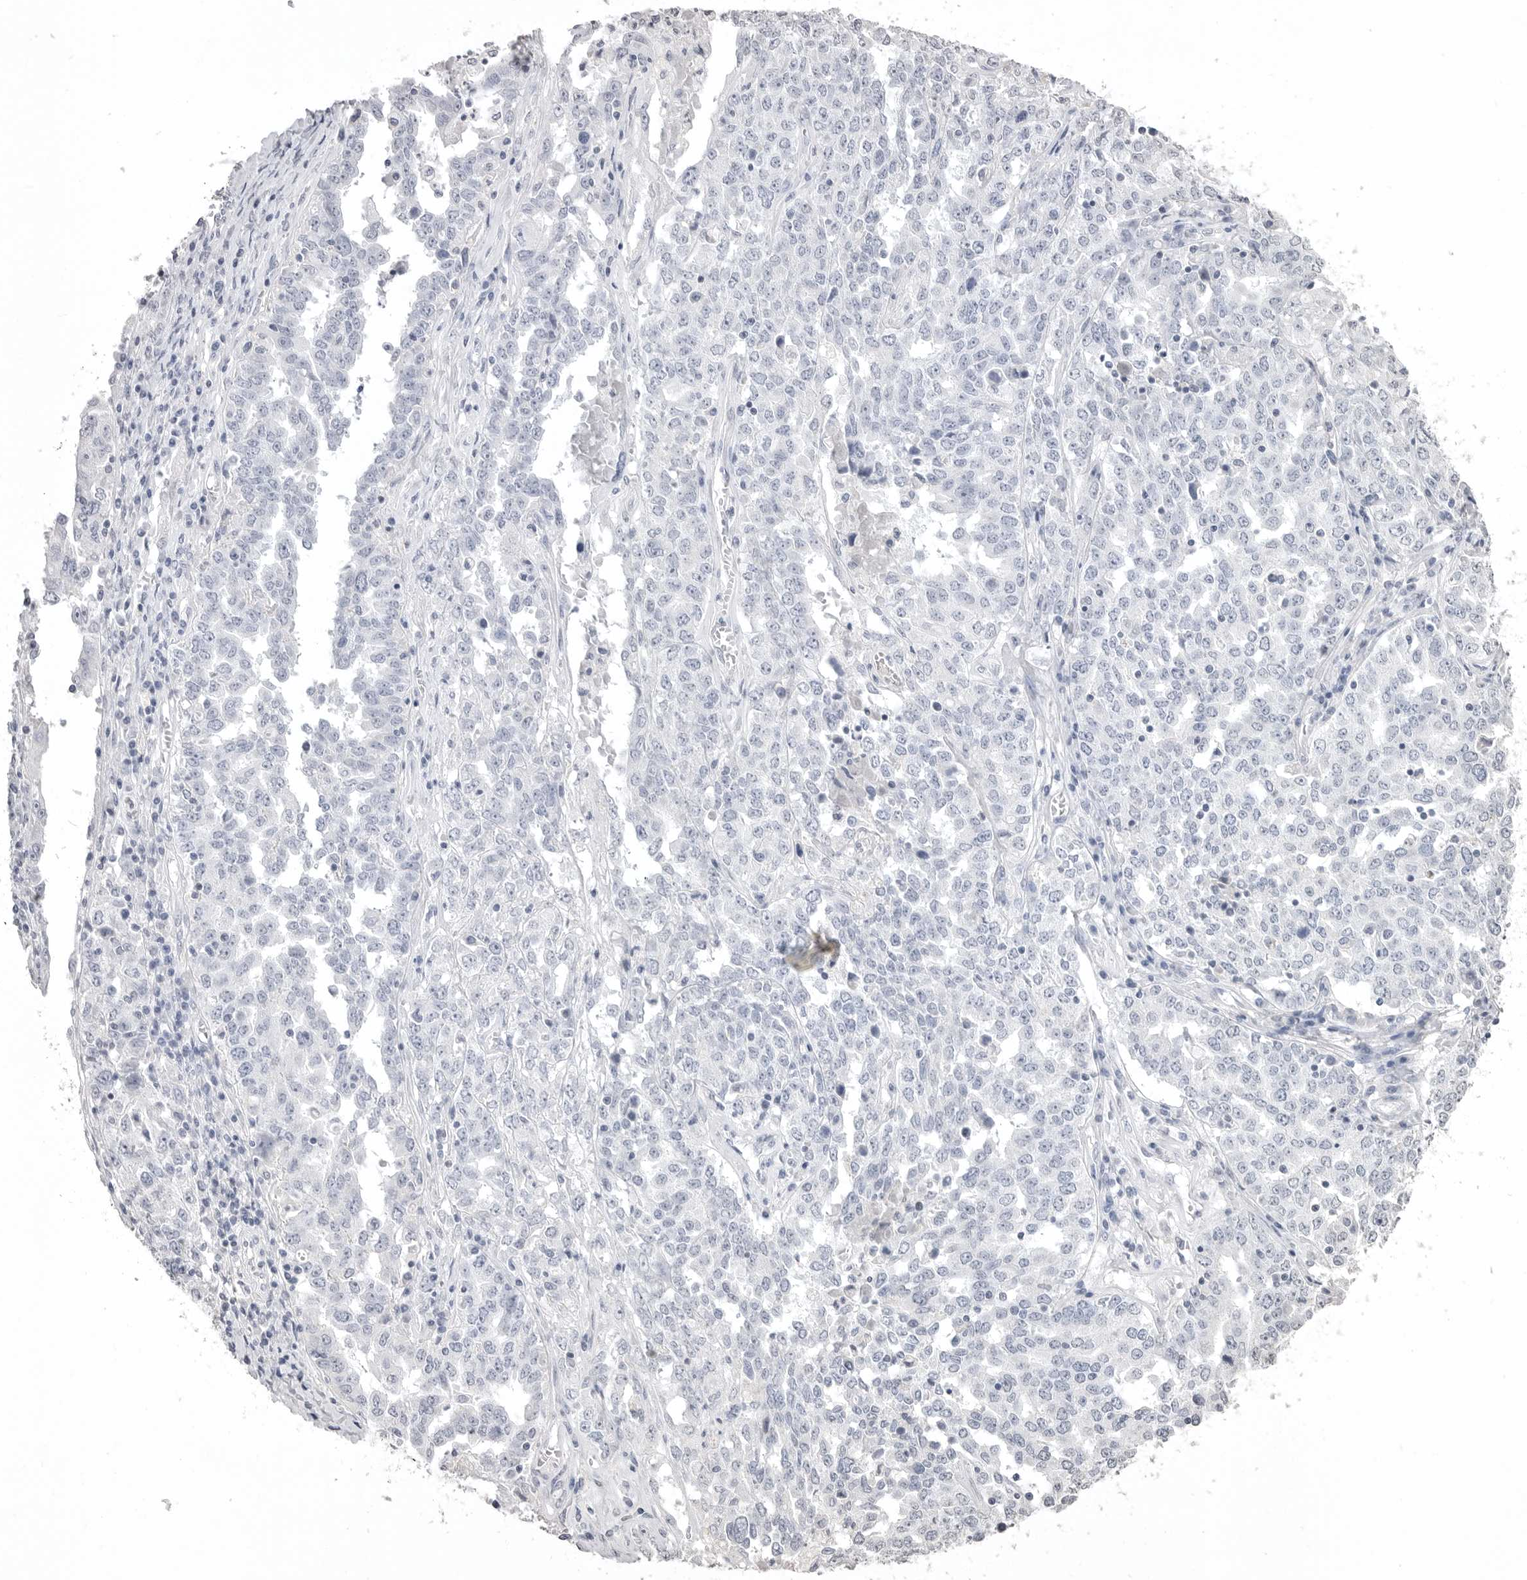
{"staining": {"intensity": "negative", "quantity": "none", "location": "none"}, "tissue": "ovarian cancer", "cell_type": "Tumor cells", "image_type": "cancer", "snomed": [{"axis": "morphology", "description": "Carcinoma, endometroid"}, {"axis": "topography", "description": "Ovary"}], "caption": "IHC photomicrograph of neoplastic tissue: ovarian cancer stained with DAB shows no significant protein expression in tumor cells.", "gene": "ICAM5", "patient": {"sex": "female", "age": 62}}